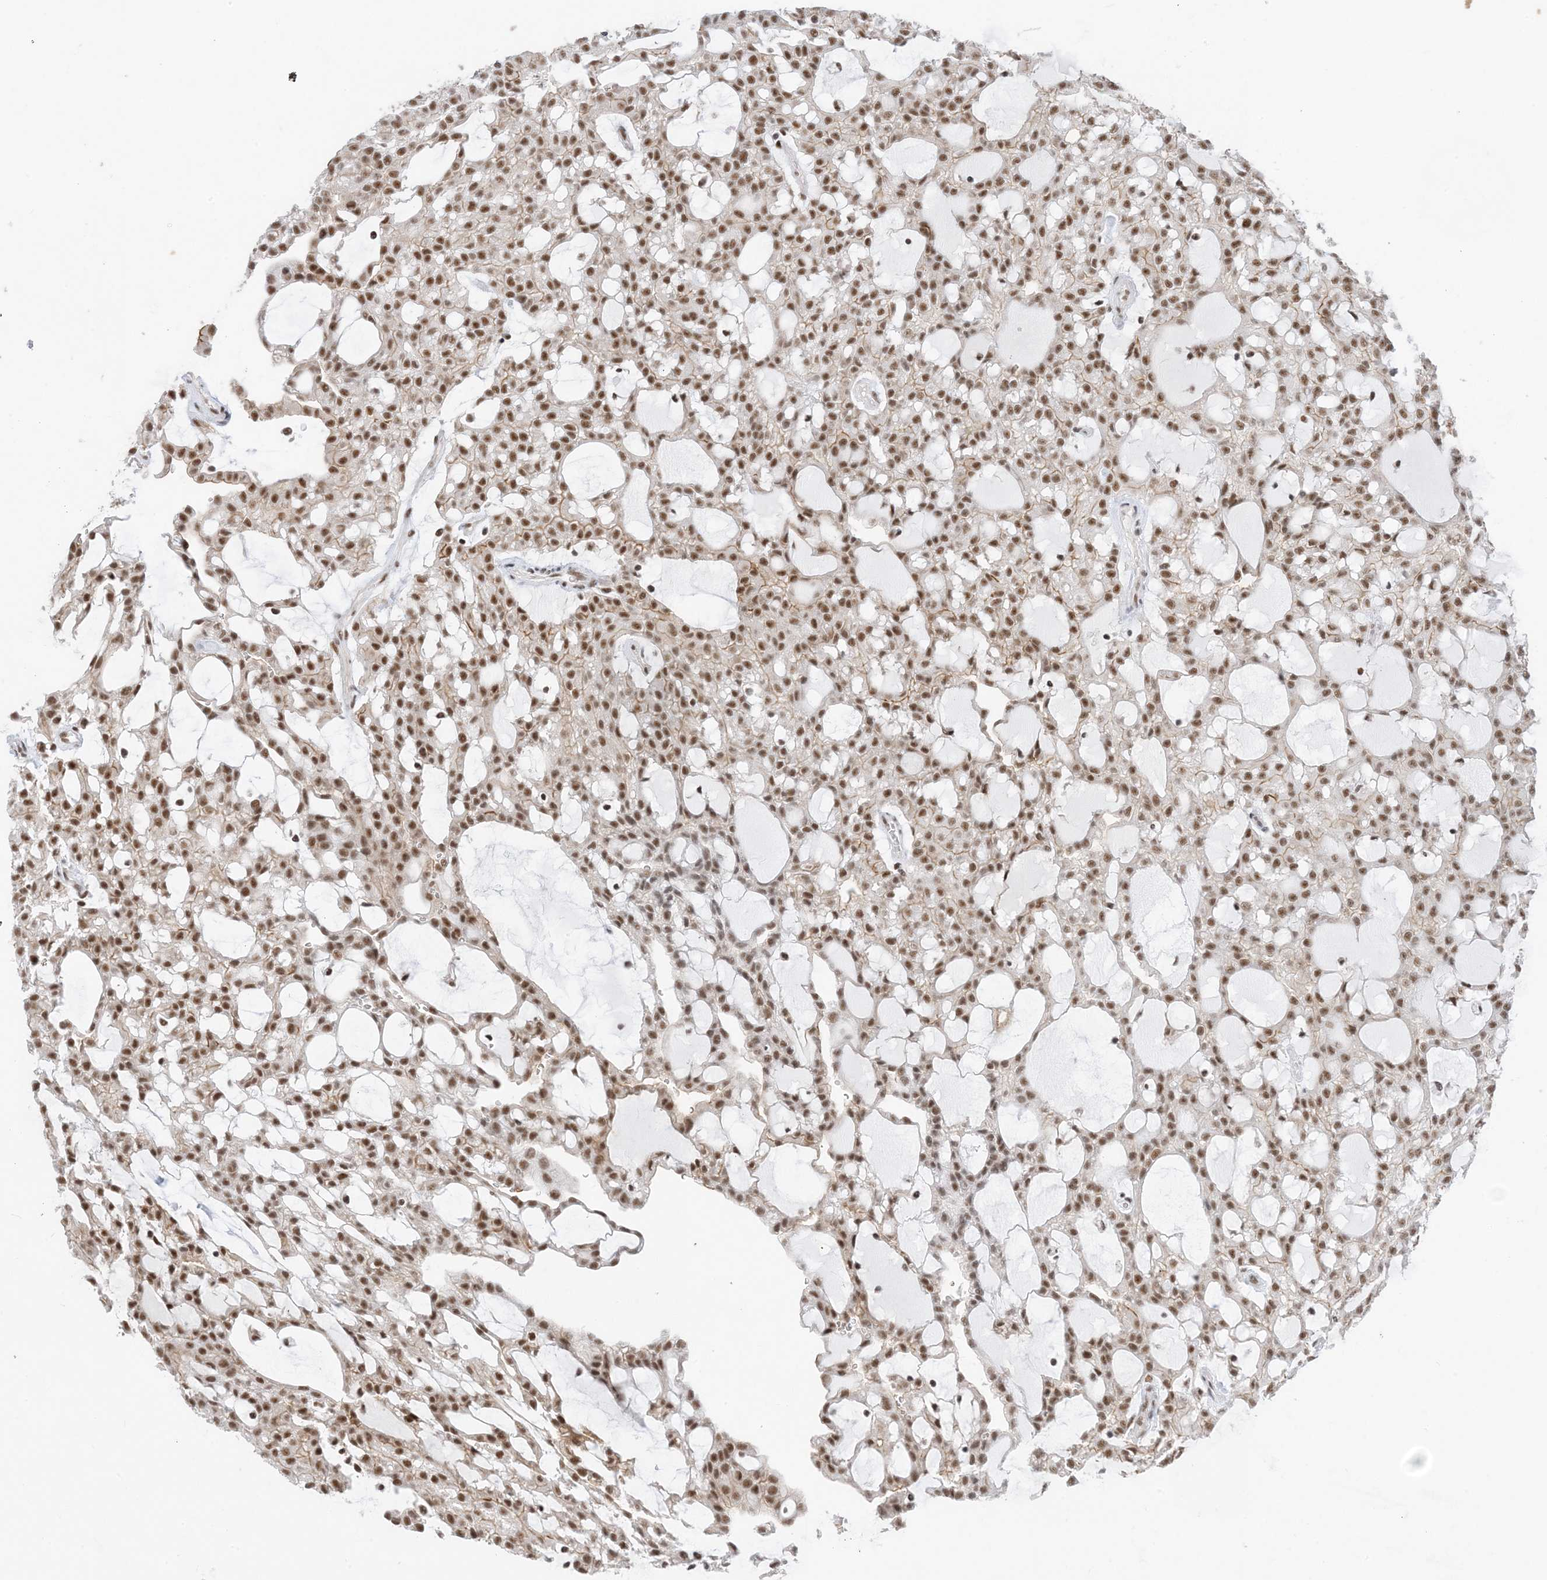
{"staining": {"intensity": "moderate", "quantity": ">75%", "location": "nuclear"}, "tissue": "renal cancer", "cell_type": "Tumor cells", "image_type": "cancer", "snomed": [{"axis": "morphology", "description": "Adenocarcinoma, NOS"}, {"axis": "topography", "description": "Kidney"}], "caption": "Immunohistochemistry (IHC) (DAB) staining of renal cancer exhibits moderate nuclear protein expression in about >75% of tumor cells.", "gene": "SF3A3", "patient": {"sex": "male", "age": 63}}